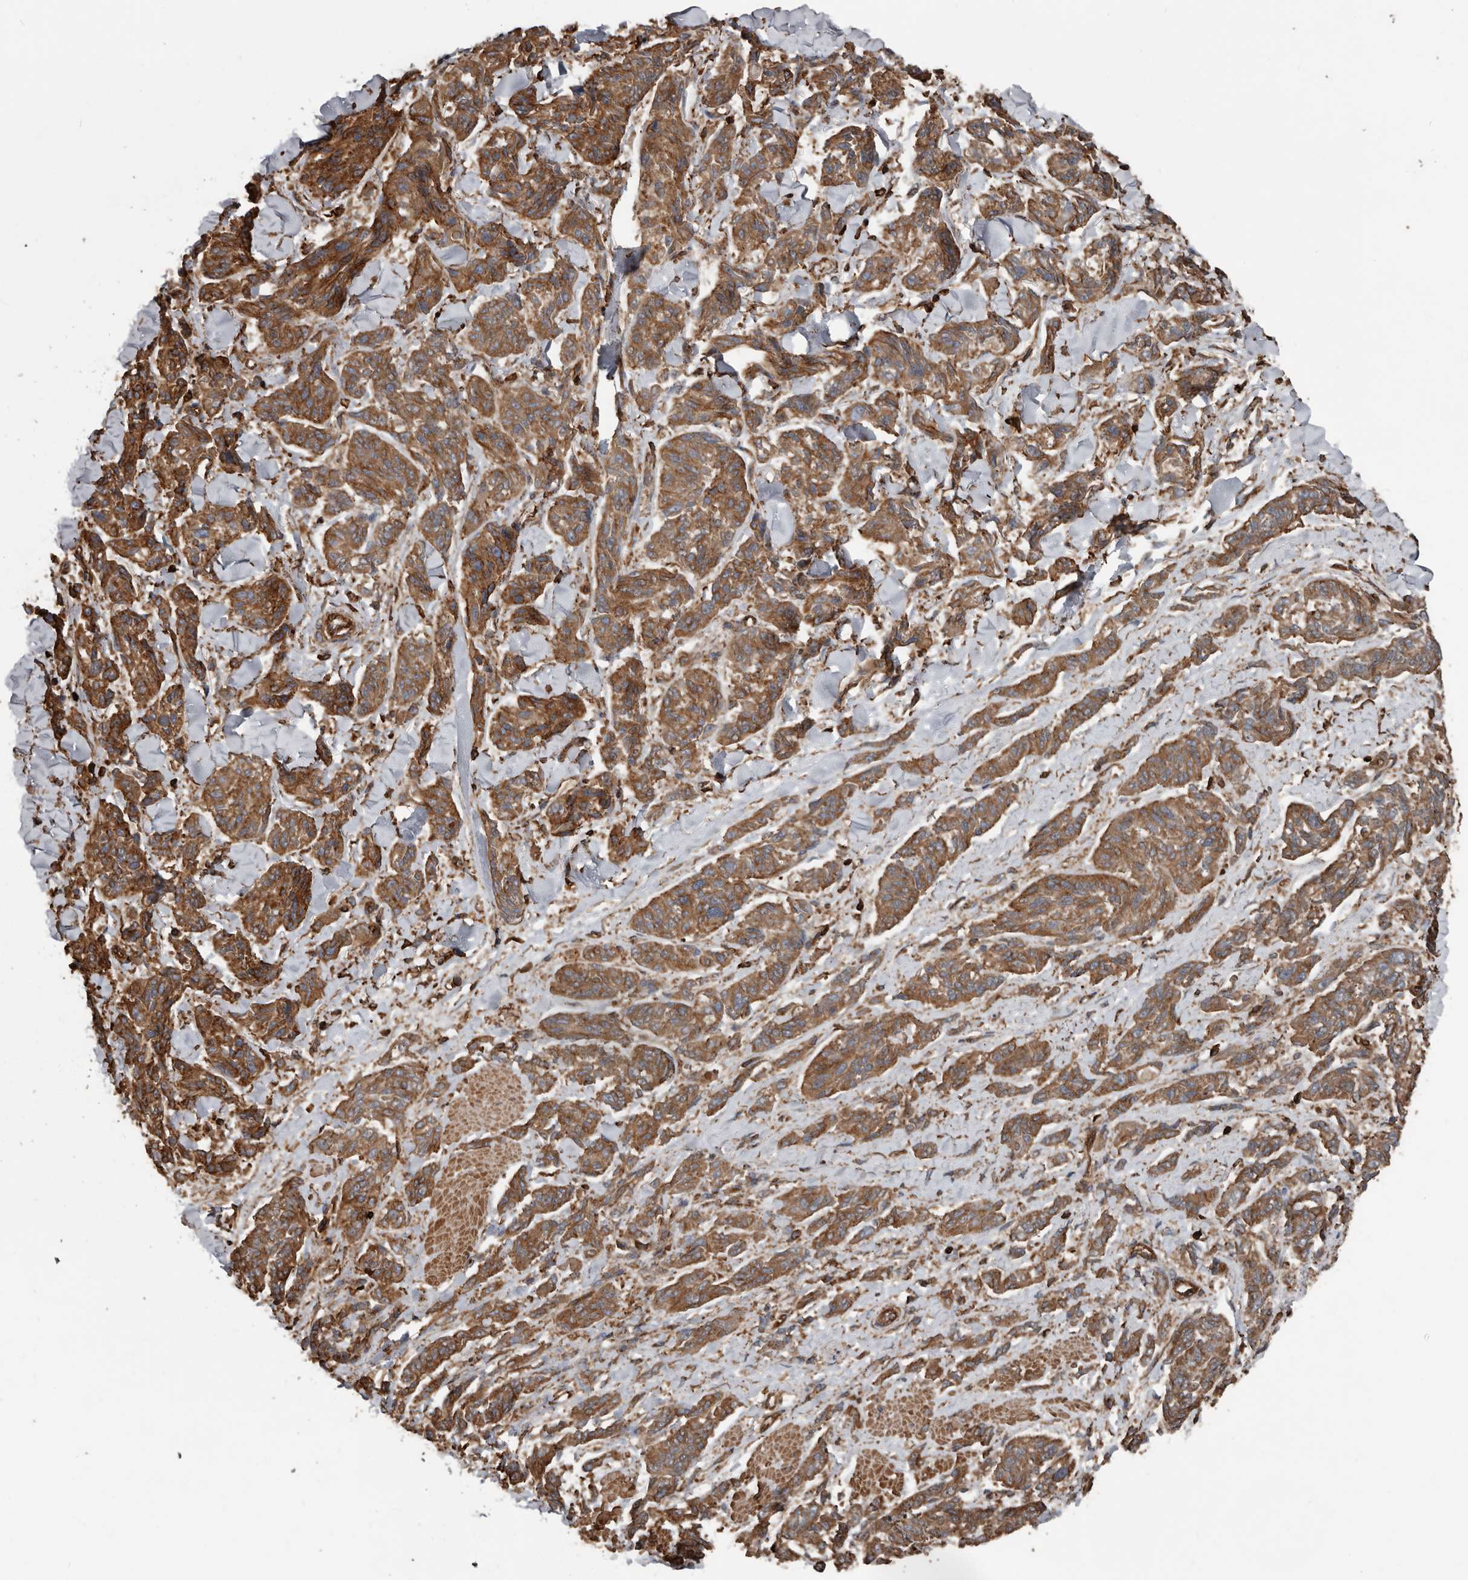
{"staining": {"intensity": "moderate", "quantity": ">75%", "location": "cytoplasmic/membranous"}, "tissue": "melanoma", "cell_type": "Tumor cells", "image_type": "cancer", "snomed": [{"axis": "morphology", "description": "Malignant melanoma, NOS"}, {"axis": "topography", "description": "Skin"}], "caption": "Immunohistochemical staining of human malignant melanoma reveals medium levels of moderate cytoplasmic/membranous positivity in about >75% of tumor cells.", "gene": "DENND6B", "patient": {"sex": "male", "age": 53}}